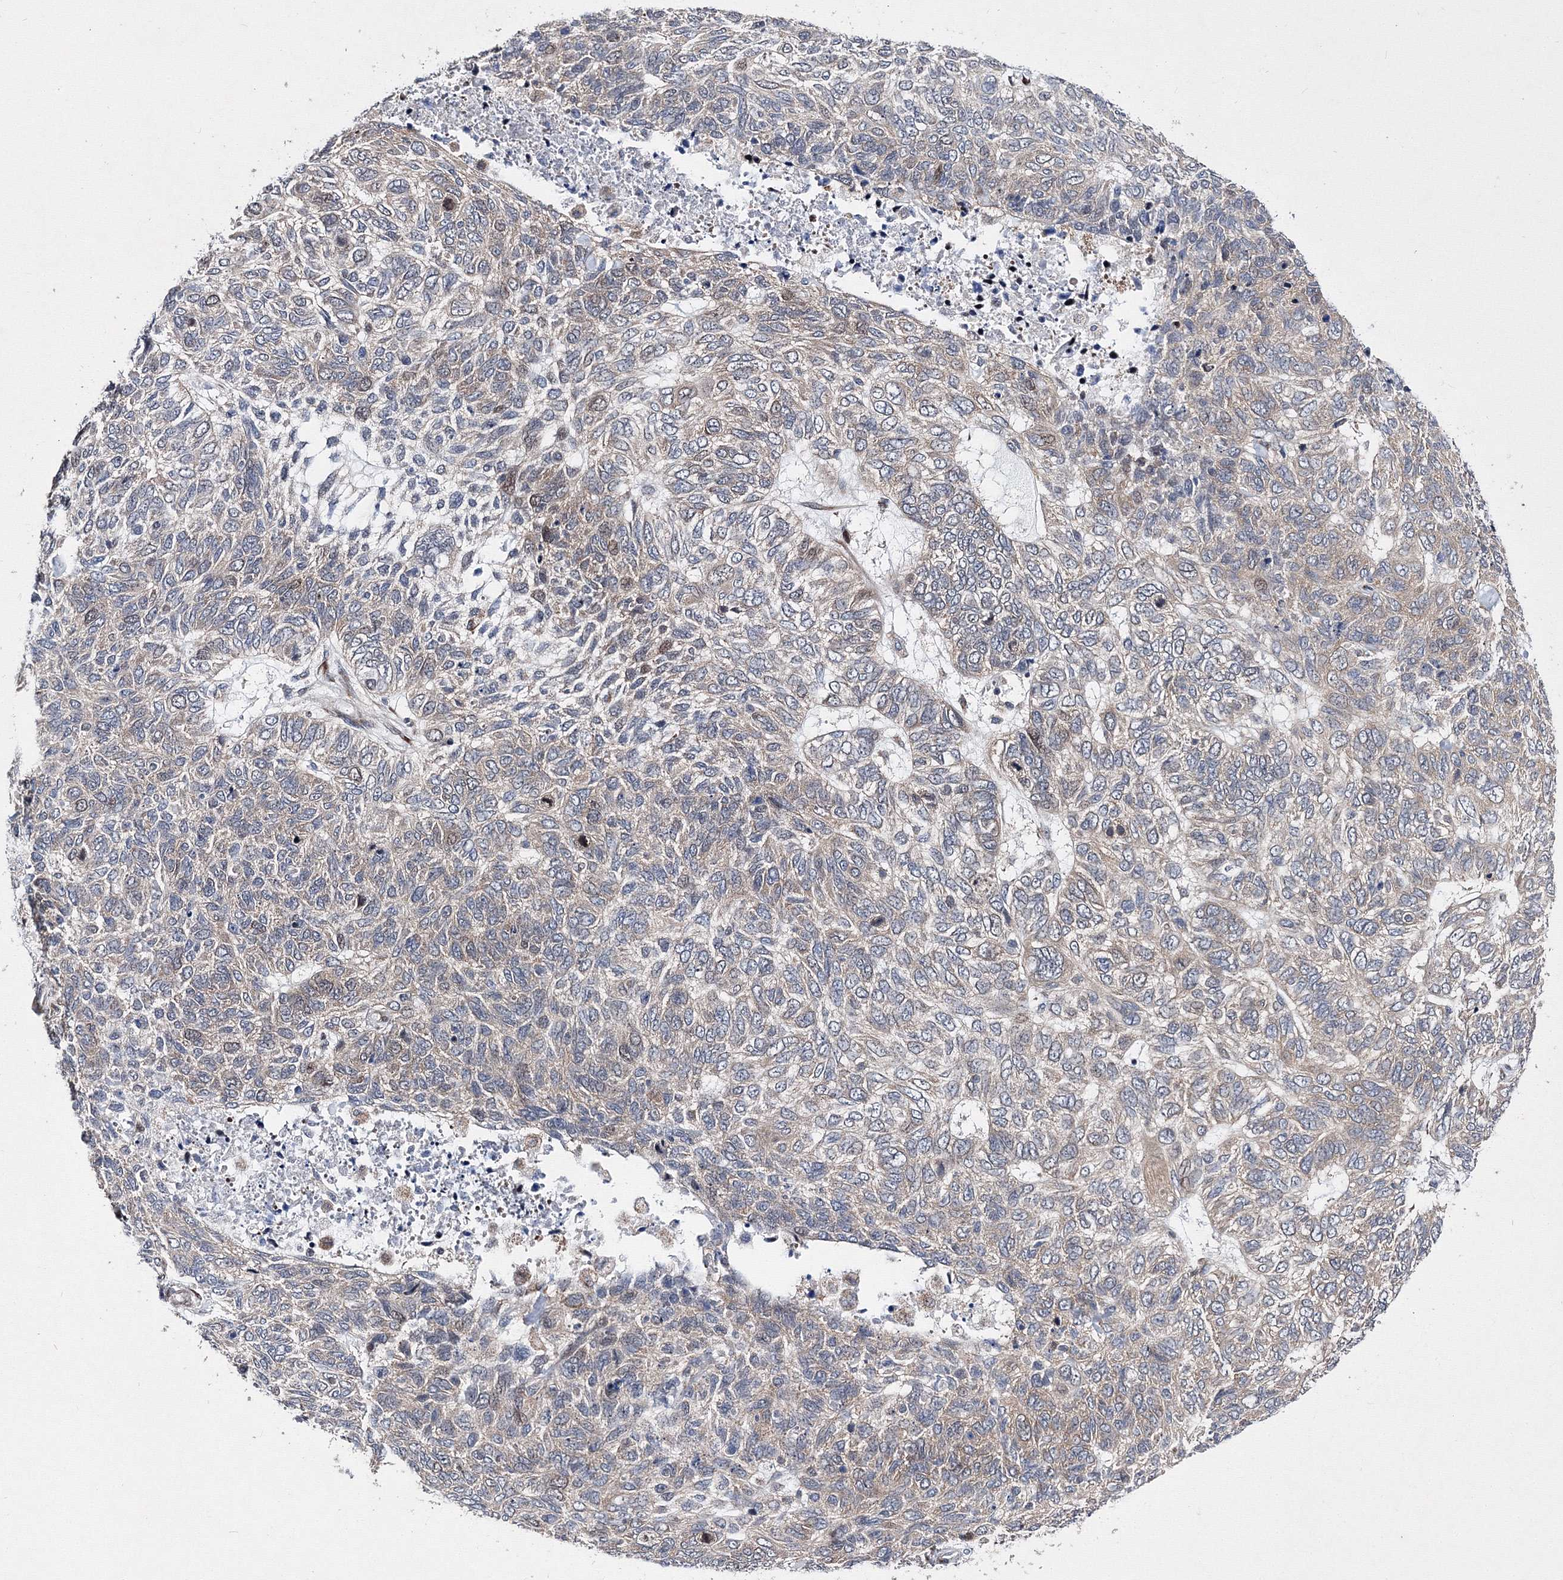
{"staining": {"intensity": "weak", "quantity": "25%-75%", "location": "cytoplasmic/membranous,nuclear"}, "tissue": "skin cancer", "cell_type": "Tumor cells", "image_type": "cancer", "snomed": [{"axis": "morphology", "description": "Basal cell carcinoma"}, {"axis": "topography", "description": "Skin"}], "caption": "This is an image of immunohistochemistry (IHC) staining of skin cancer, which shows weak staining in the cytoplasmic/membranous and nuclear of tumor cells.", "gene": "GPN1", "patient": {"sex": "female", "age": 65}}